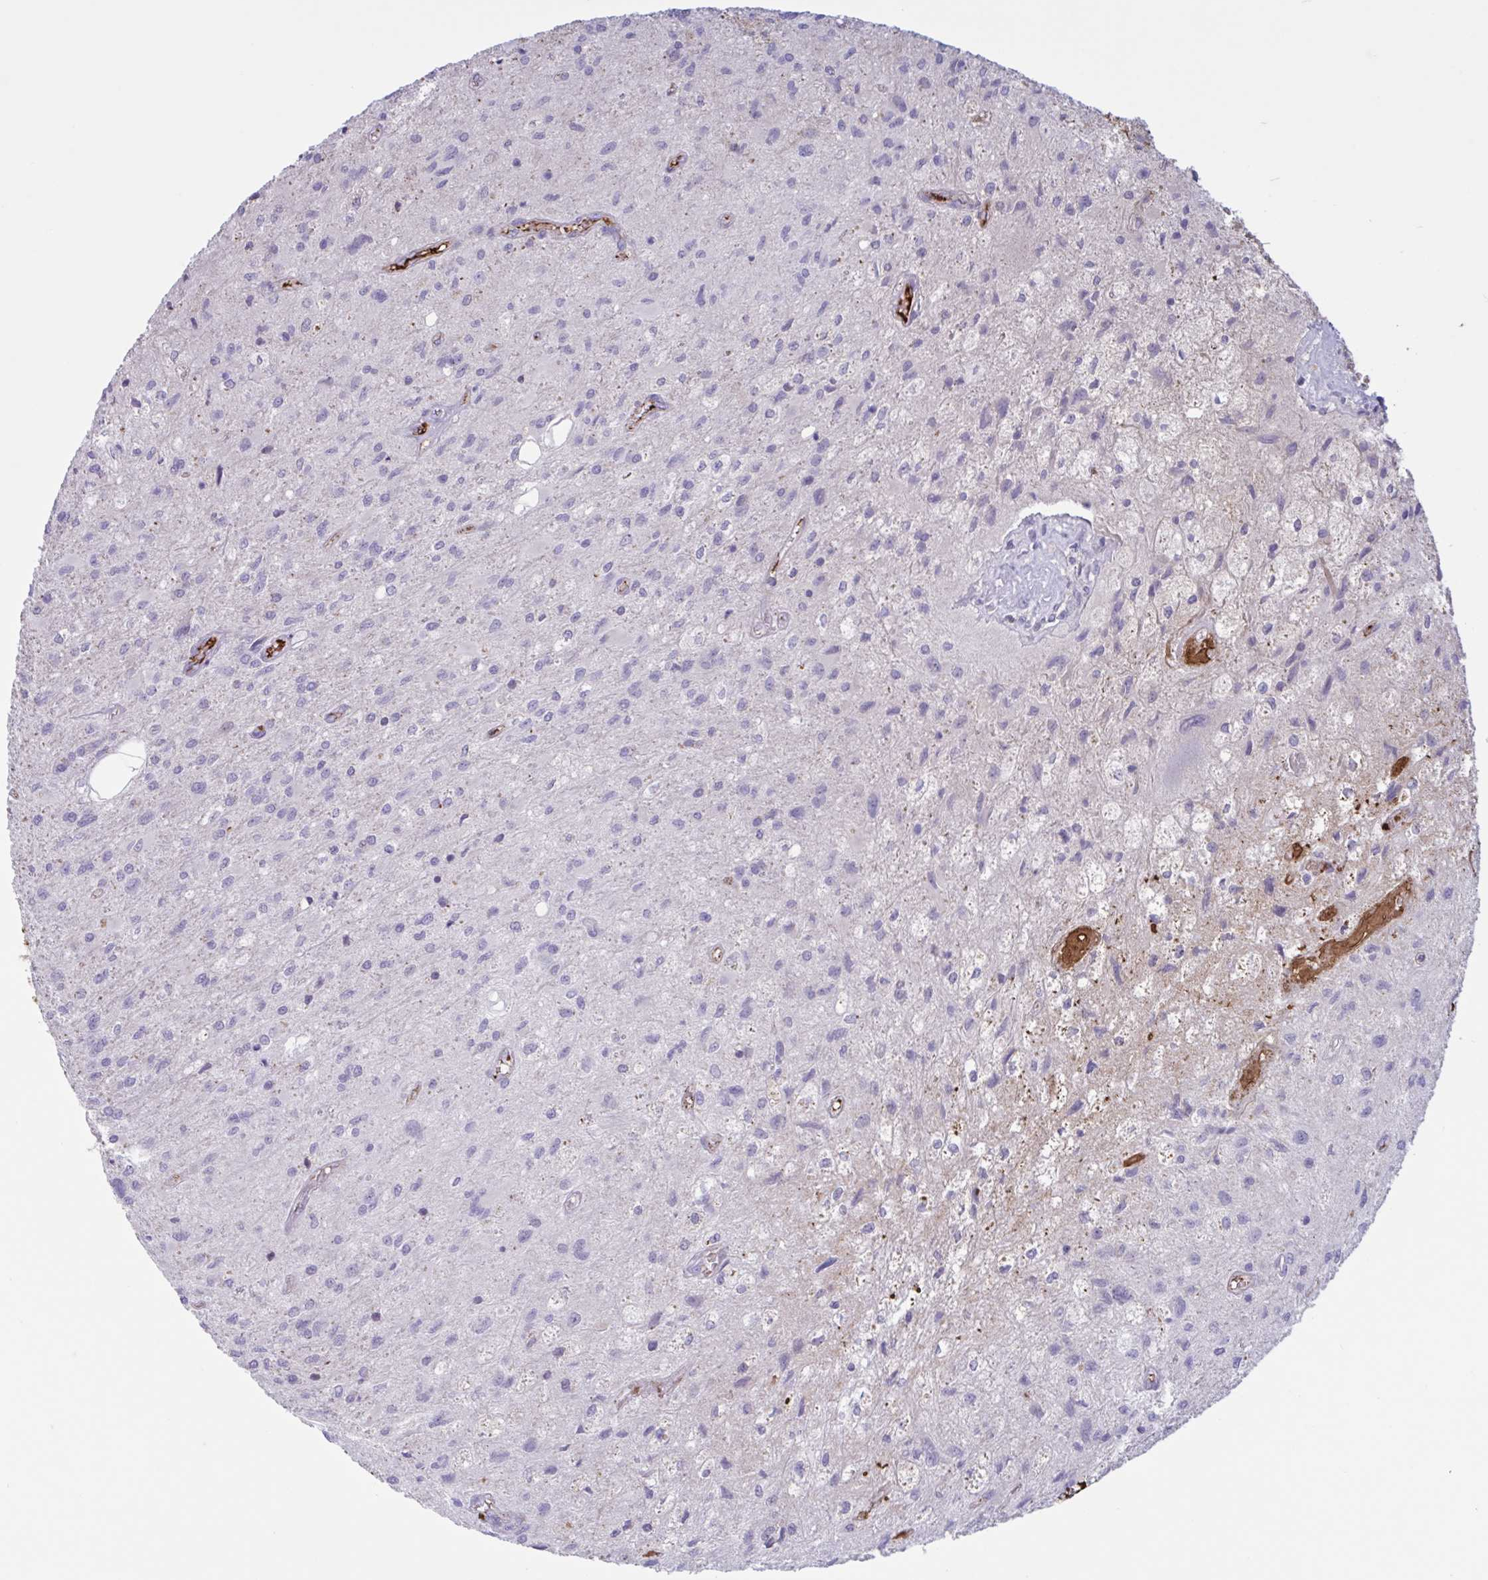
{"staining": {"intensity": "negative", "quantity": "none", "location": "none"}, "tissue": "glioma", "cell_type": "Tumor cells", "image_type": "cancer", "snomed": [{"axis": "morphology", "description": "Glioma, malignant, High grade"}, {"axis": "topography", "description": "Brain"}], "caption": "Human glioma stained for a protein using immunohistochemistry displays no positivity in tumor cells.", "gene": "IL1R1", "patient": {"sex": "female", "age": 70}}